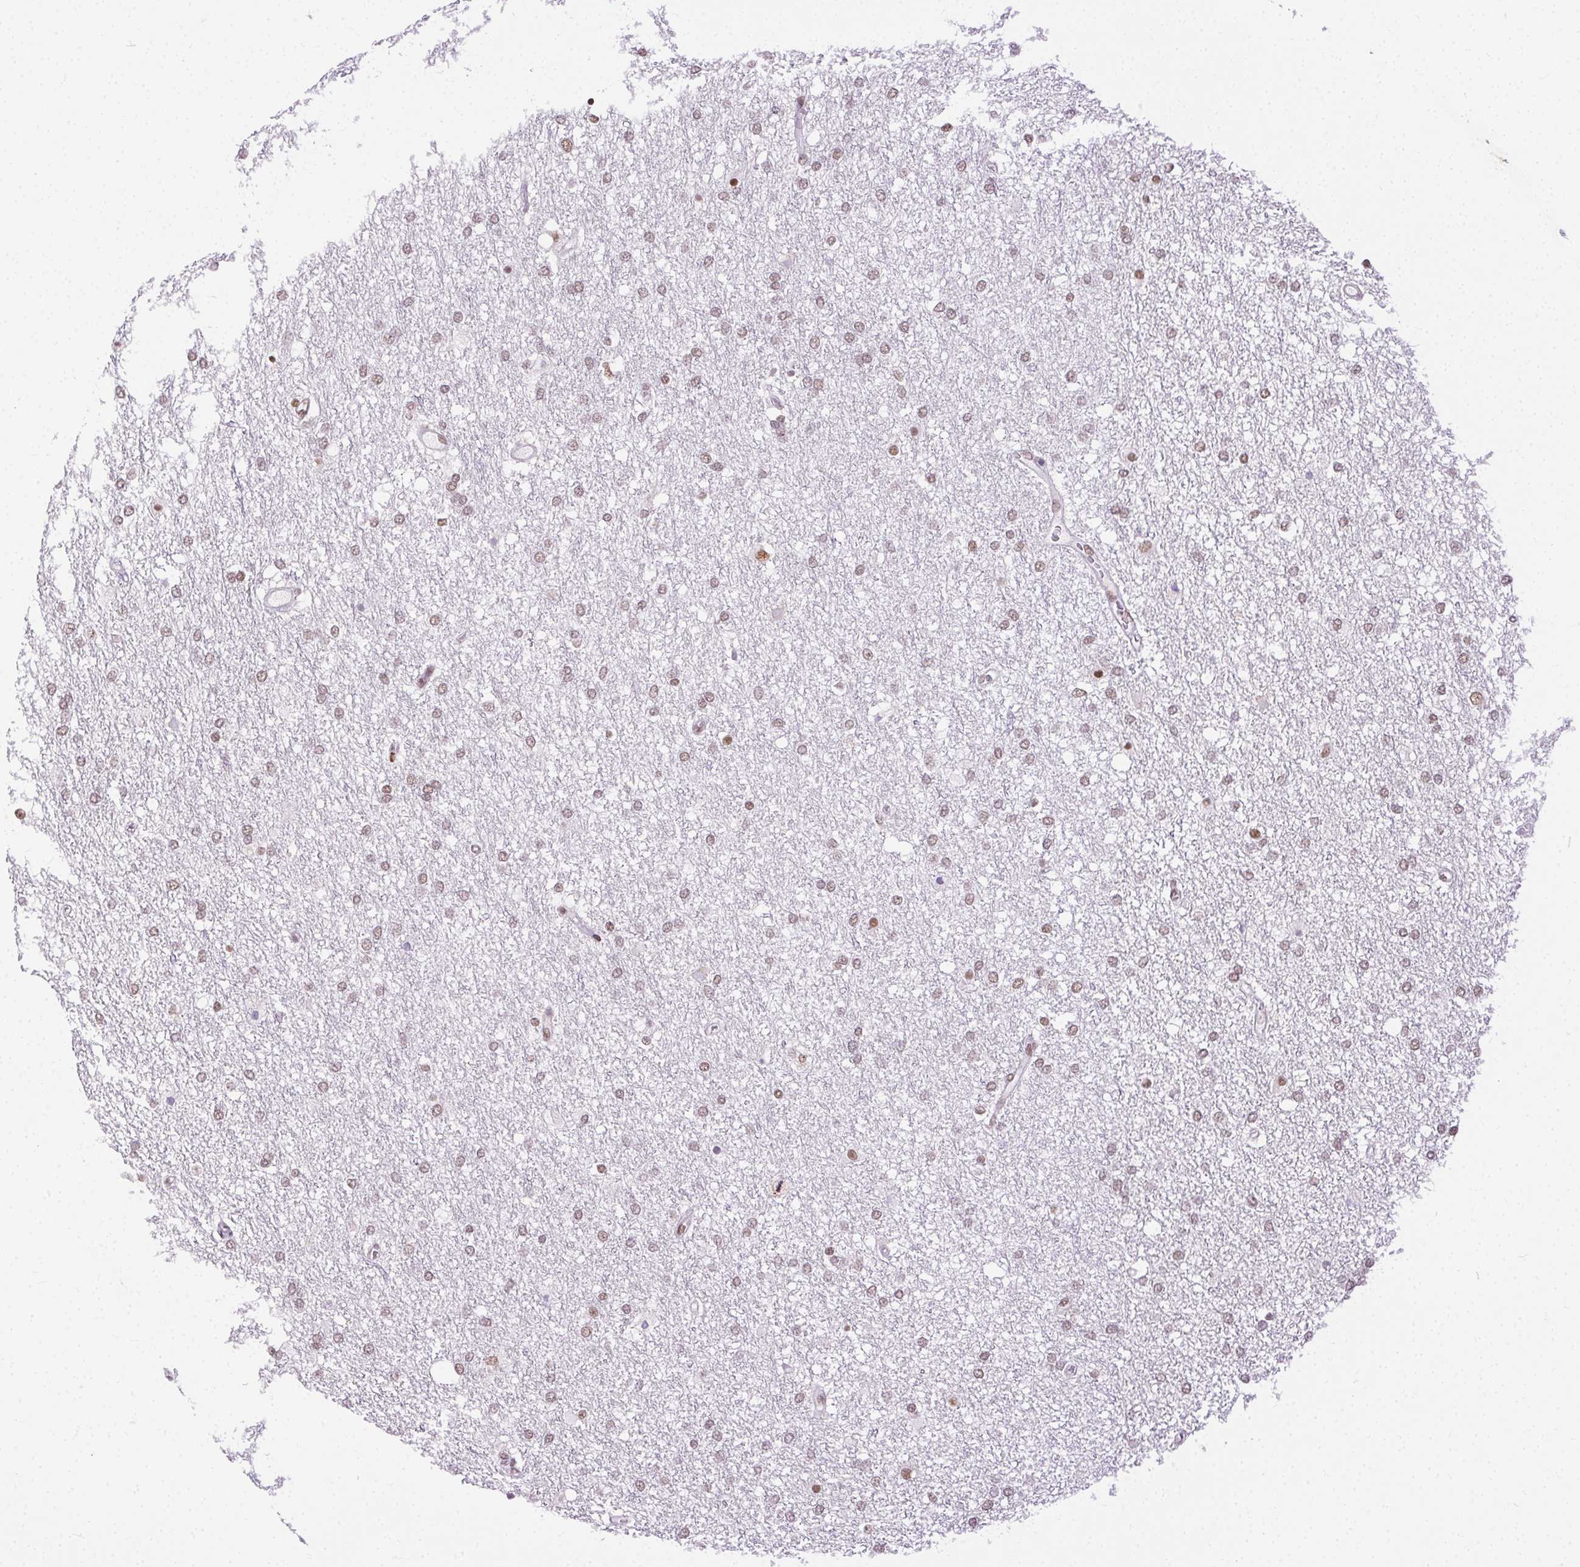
{"staining": {"intensity": "moderate", "quantity": ">75%", "location": "nuclear"}, "tissue": "glioma", "cell_type": "Tumor cells", "image_type": "cancer", "snomed": [{"axis": "morphology", "description": "Glioma, malignant, High grade"}, {"axis": "topography", "description": "Brain"}], "caption": "A brown stain highlights moderate nuclear expression of a protein in malignant glioma (high-grade) tumor cells.", "gene": "TRA2B", "patient": {"sex": "female", "age": 61}}